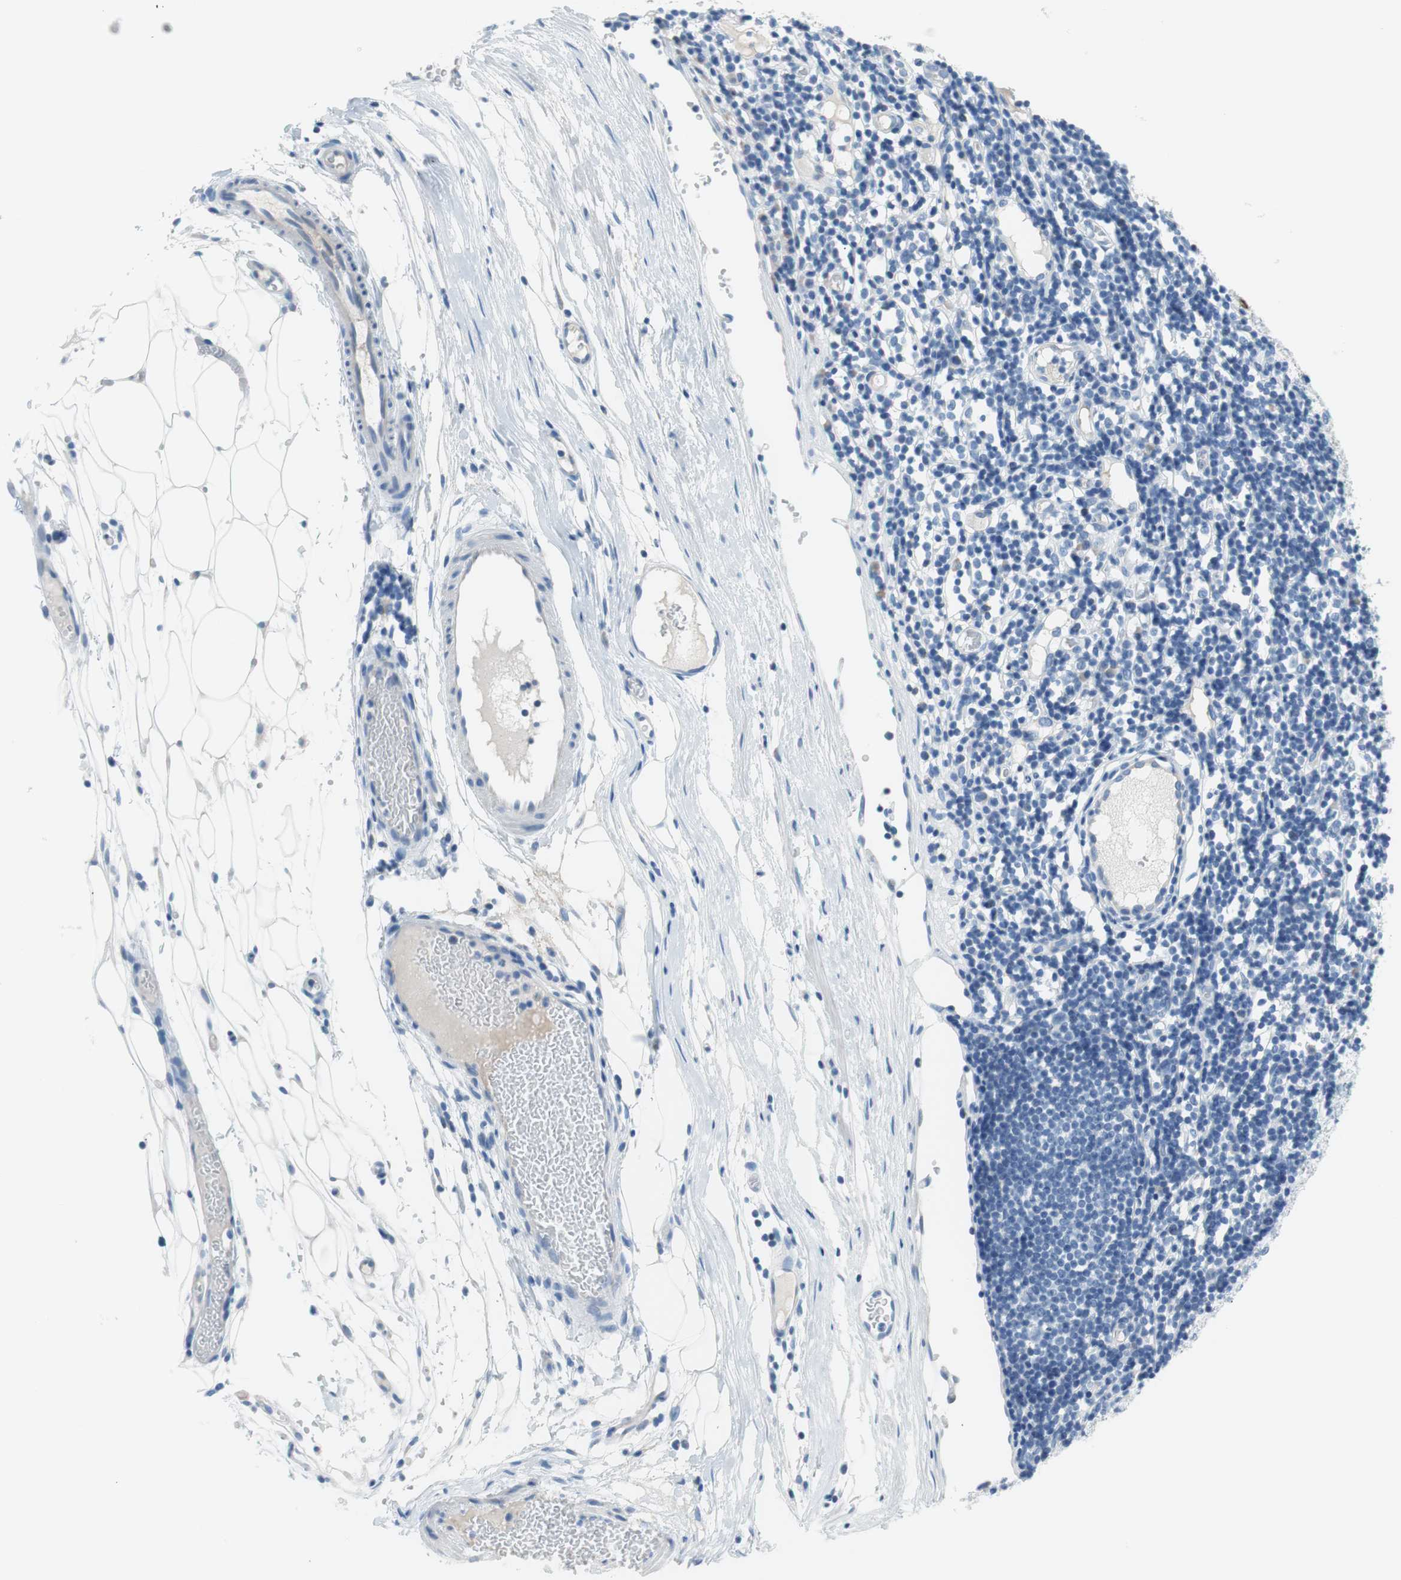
{"staining": {"intensity": "negative", "quantity": "none", "location": "none"}, "tissue": "melanoma", "cell_type": "Tumor cells", "image_type": "cancer", "snomed": [{"axis": "morphology", "description": "Malignant melanoma, Metastatic site"}, {"axis": "topography", "description": "Lymph node"}], "caption": "Tumor cells show no significant protein expression in malignant melanoma (metastatic site).", "gene": "MYH1", "patient": {"sex": "male", "age": 61}}